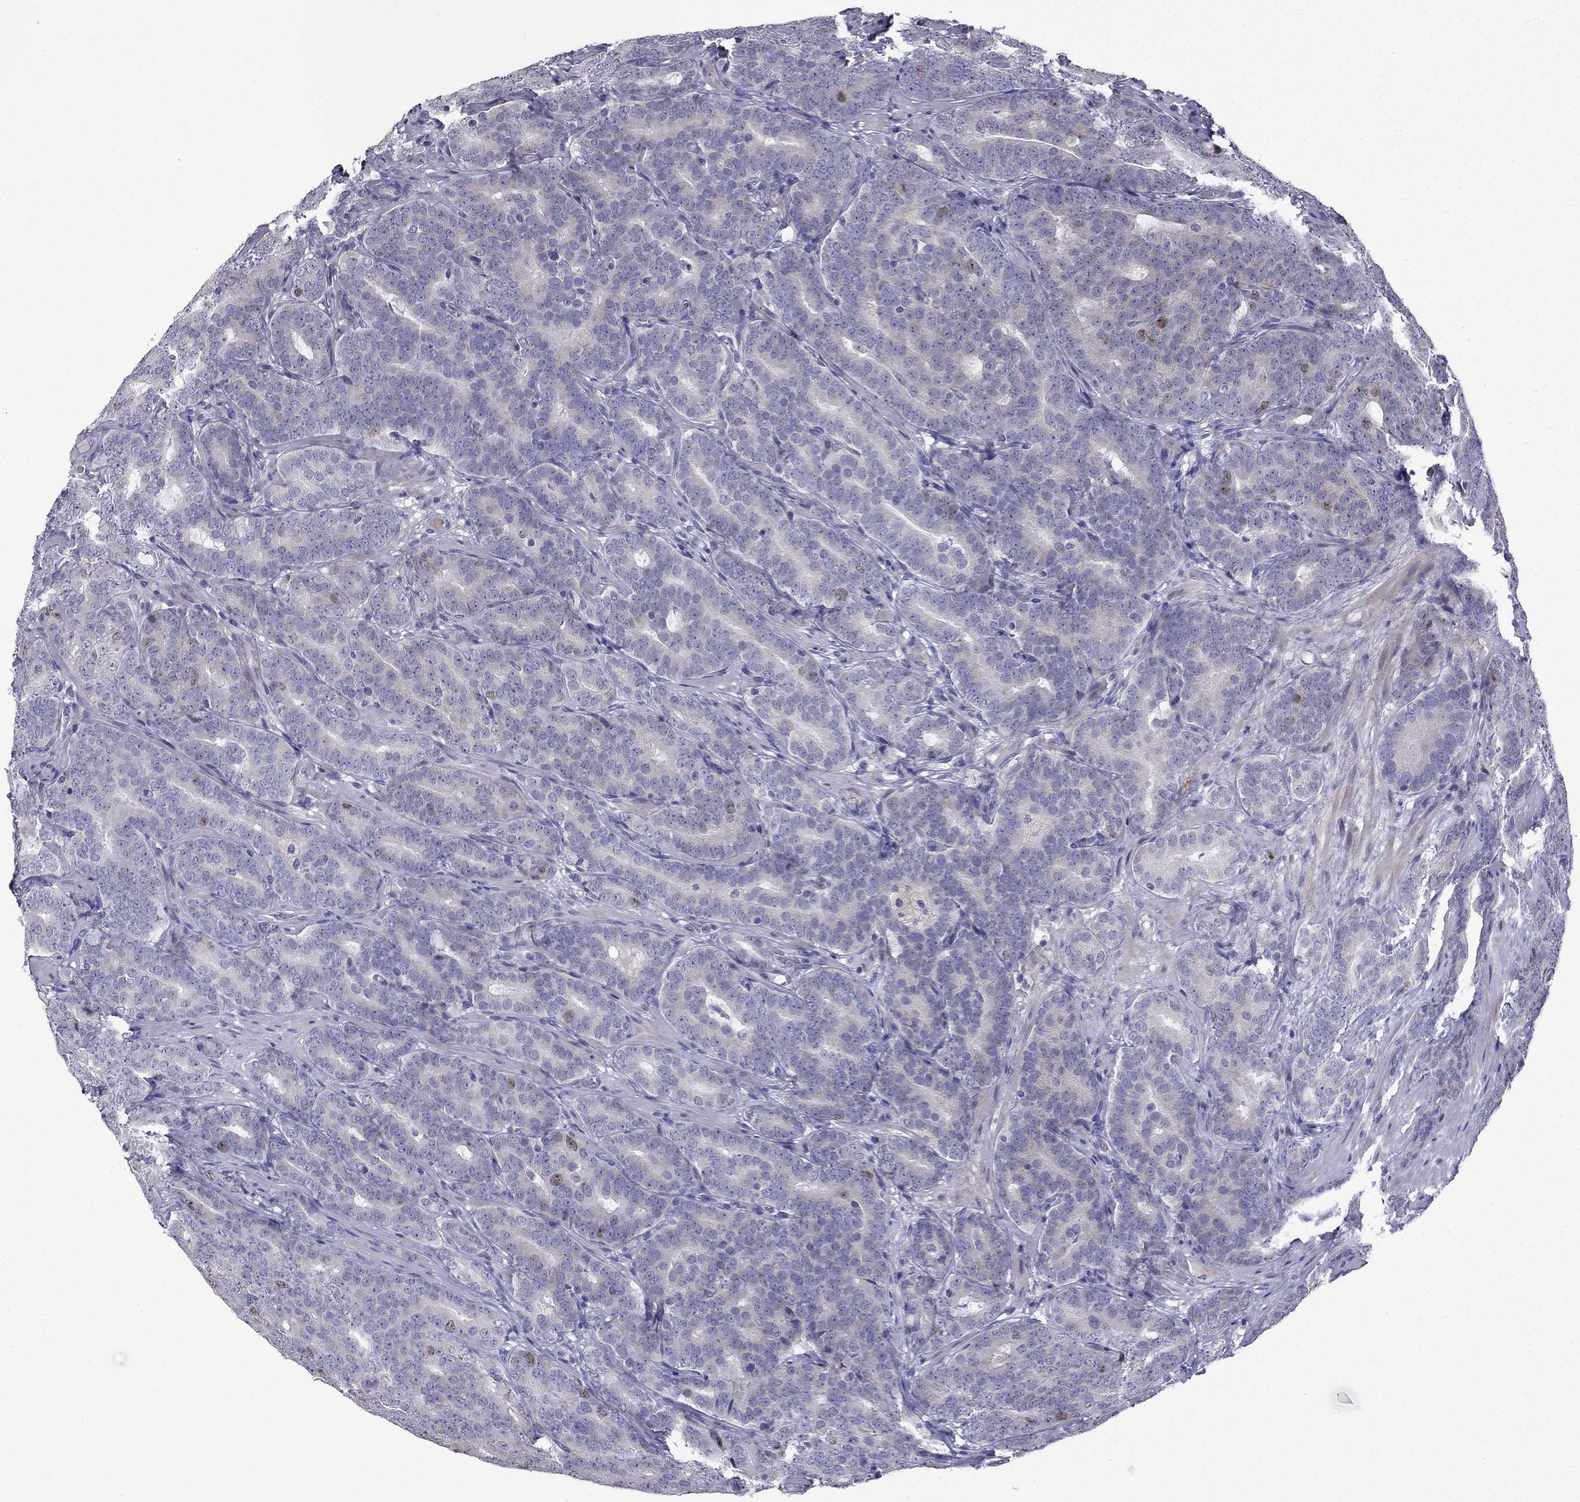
{"staining": {"intensity": "moderate", "quantity": "<25%", "location": "nuclear"}, "tissue": "prostate cancer", "cell_type": "Tumor cells", "image_type": "cancer", "snomed": [{"axis": "morphology", "description": "Adenocarcinoma, NOS"}, {"axis": "topography", "description": "Prostate"}], "caption": "A histopathology image of human adenocarcinoma (prostate) stained for a protein reveals moderate nuclear brown staining in tumor cells.", "gene": "UHRF1", "patient": {"sex": "male", "age": 71}}